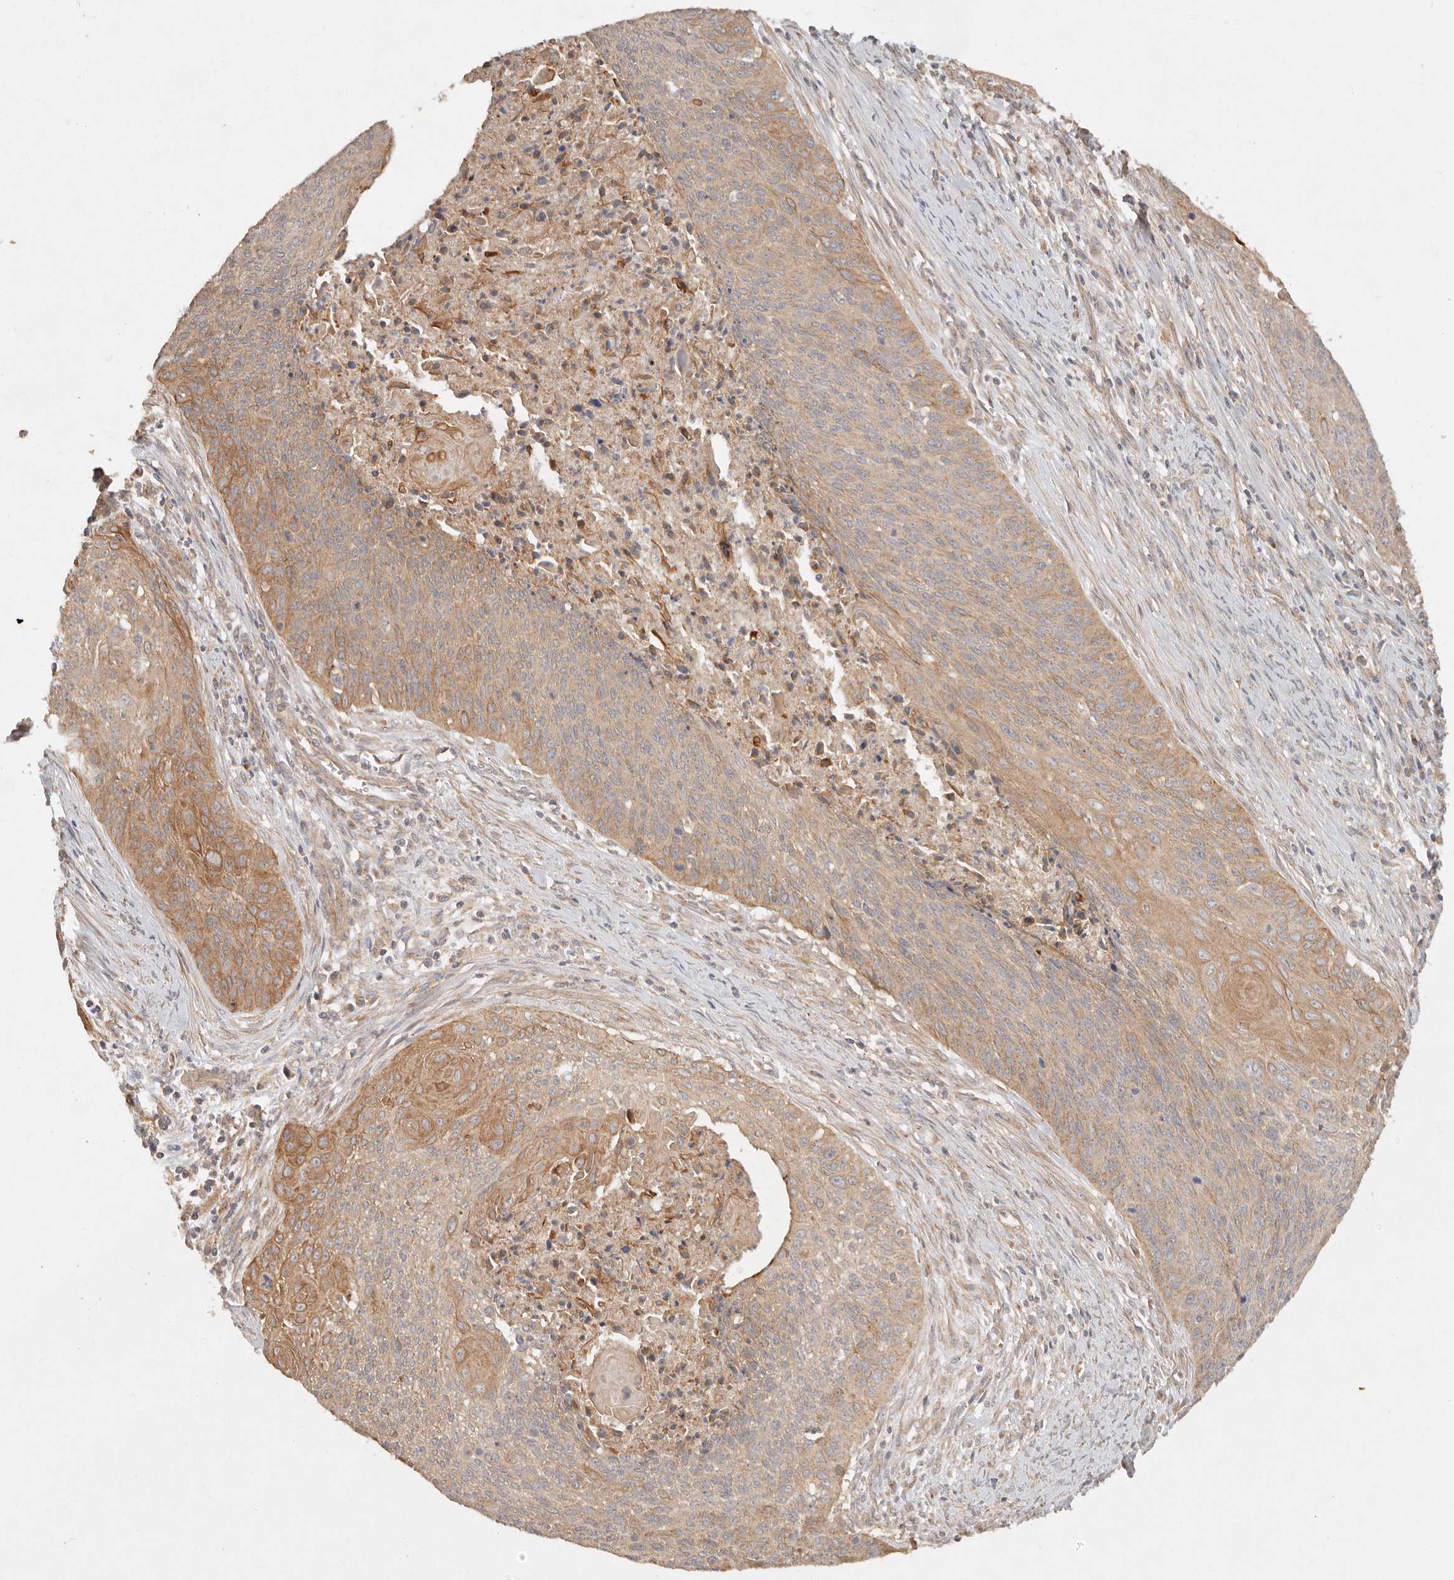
{"staining": {"intensity": "moderate", "quantity": ">75%", "location": "cytoplasmic/membranous"}, "tissue": "cervical cancer", "cell_type": "Tumor cells", "image_type": "cancer", "snomed": [{"axis": "morphology", "description": "Squamous cell carcinoma, NOS"}, {"axis": "topography", "description": "Cervix"}], "caption": "Immunohistochemical staining of squamous cell carcinoma (cervical) reveals medium levels of moderate cytoplasmic/membranous protein staining in approximately >75% of tumor cells.", "gene": "HECTD3", "patient": {"sex": "female", "age": 55}}